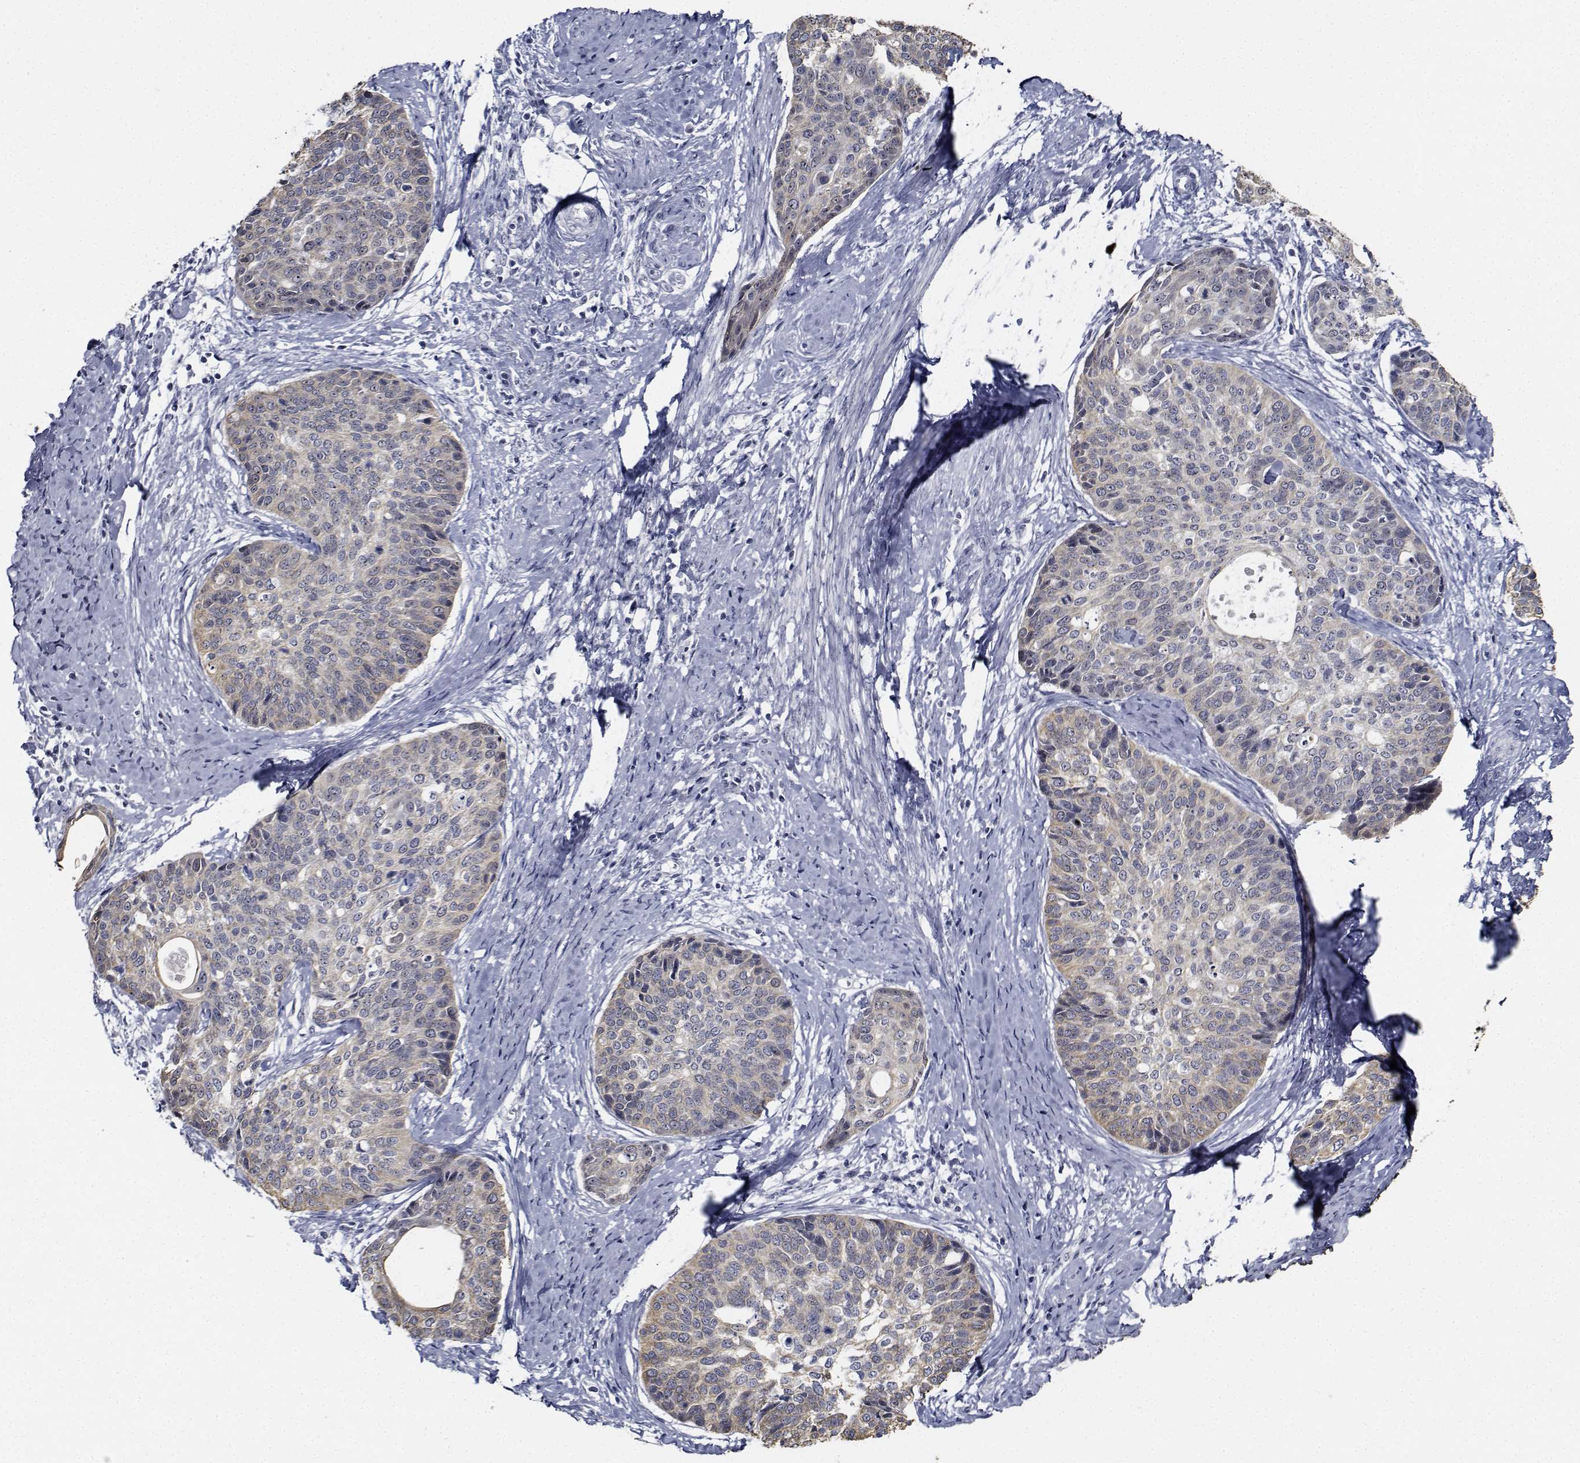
{"staining": {"intensity": "negative", "quantity": "none", "location": "none"}, "tissue": "cervical cancer", "cell_type": "Tumor cells", "image_type": "cancer", "snomed": [{"axis": "morphology", "description": "Squamous cell carcinoma, NOS"}, {"axis": "topography", "description": "Cervix"}], "caption": "Immunohistochemical staining of cervical squamous cell carcinoma reveals no significant staining in tumor cells. The staining was performed using DAB to visualize the protein expression in brown, while the nuclei were stained in blue with hematoxylin (Magnification: 20x).", "gene": "NVL", "patient": {"sex": "female", "age": 69}}